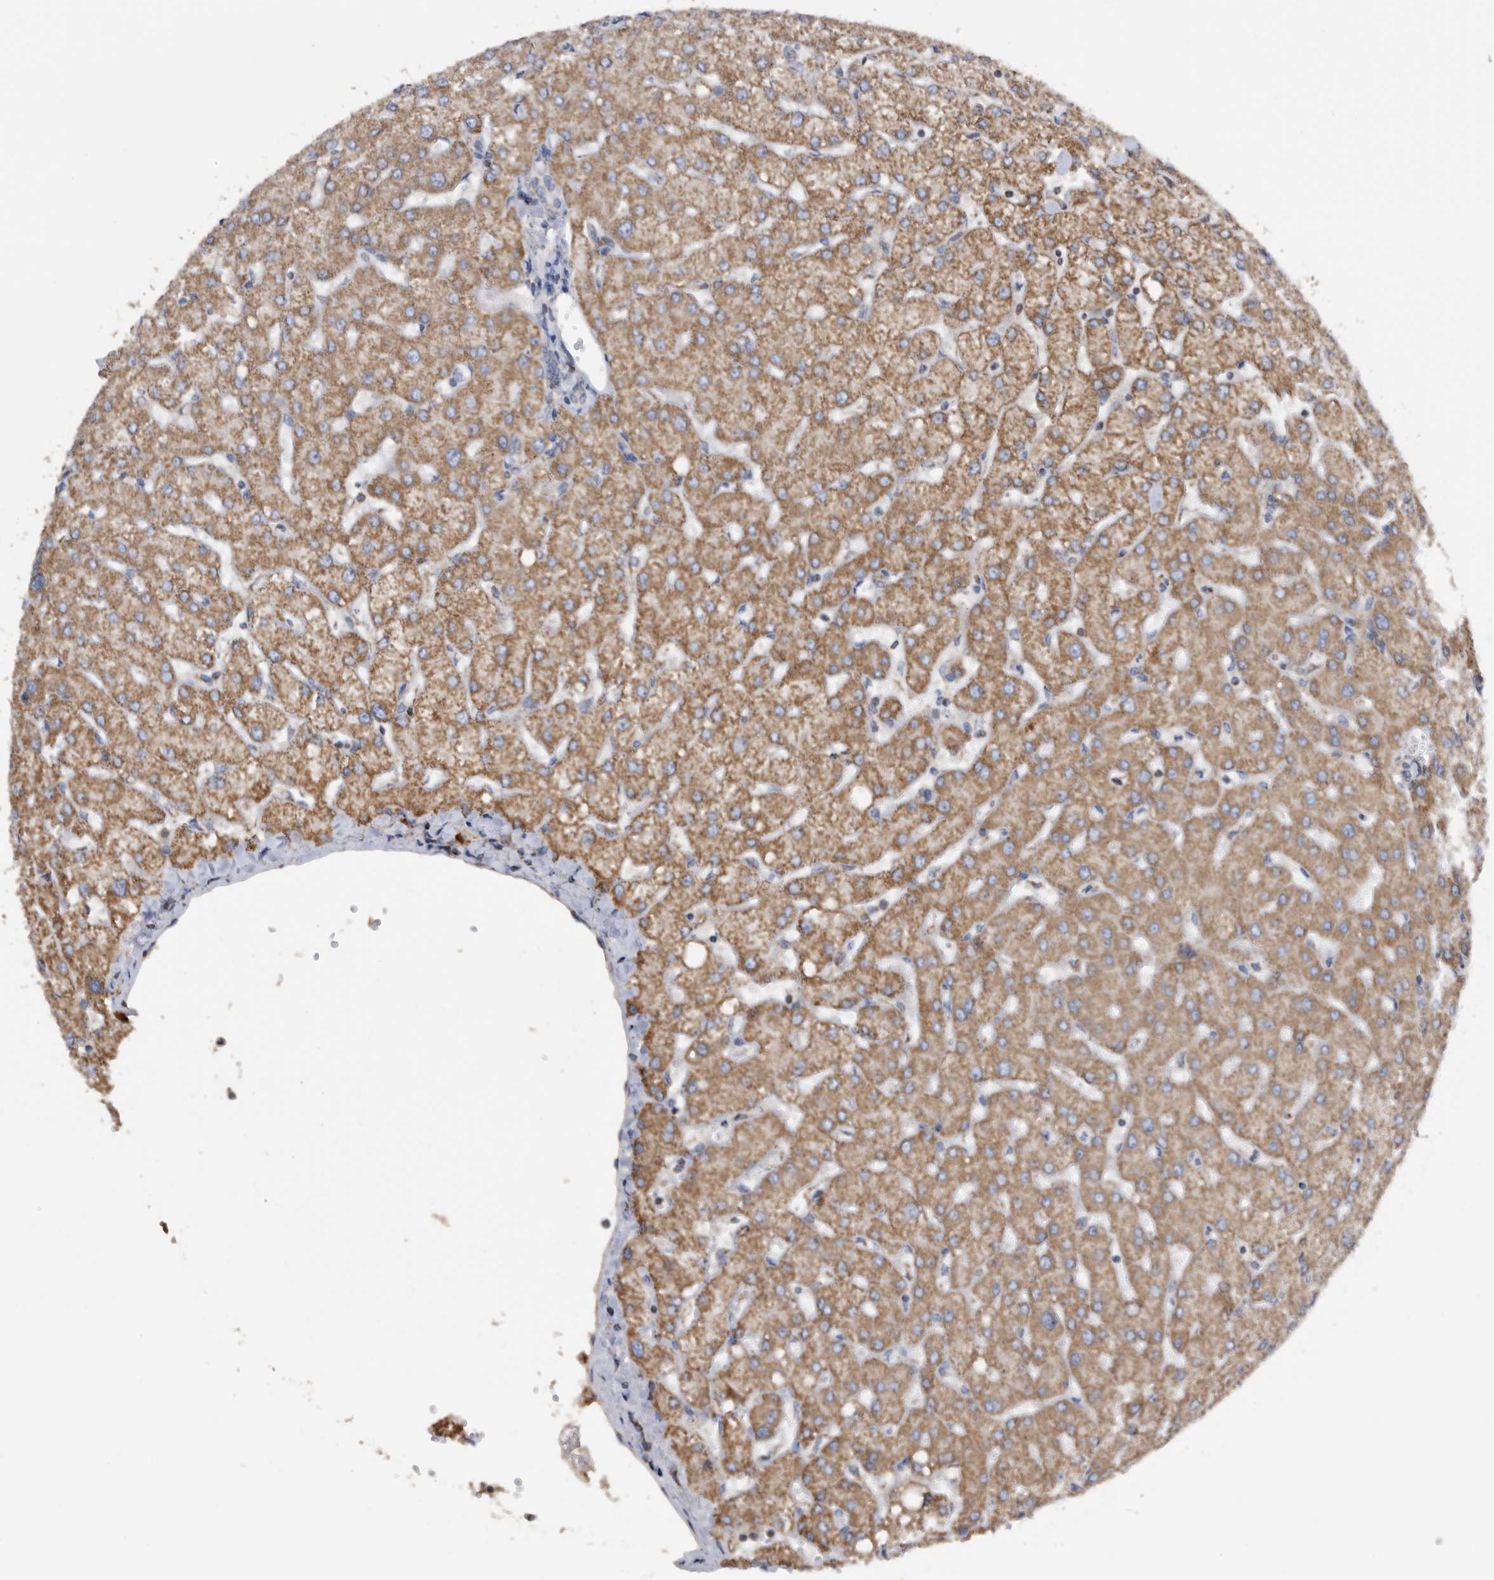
{"staining": {"intensity": "weak", "quantity": "25%-75%", "location": "cytoplasmic/membranous"}, "tissue": "liver", "cell_type": "Cholangiocytes", "image_type": "normal", "snomed": [{"axis": "morphology", "description": "Normal tissue, NOS"}, {"axis": "topography", "description": "Liver"}], "caption": "Immunohistochemical staining of unremarkable liver demonstrates 25%-75% levels of weak cytoplasmic/membranous protein staining in approximately 25%-75% of cholangiocytes.", "gene": "WFDC1", "patient": {"sex": "female", "age": 54}}